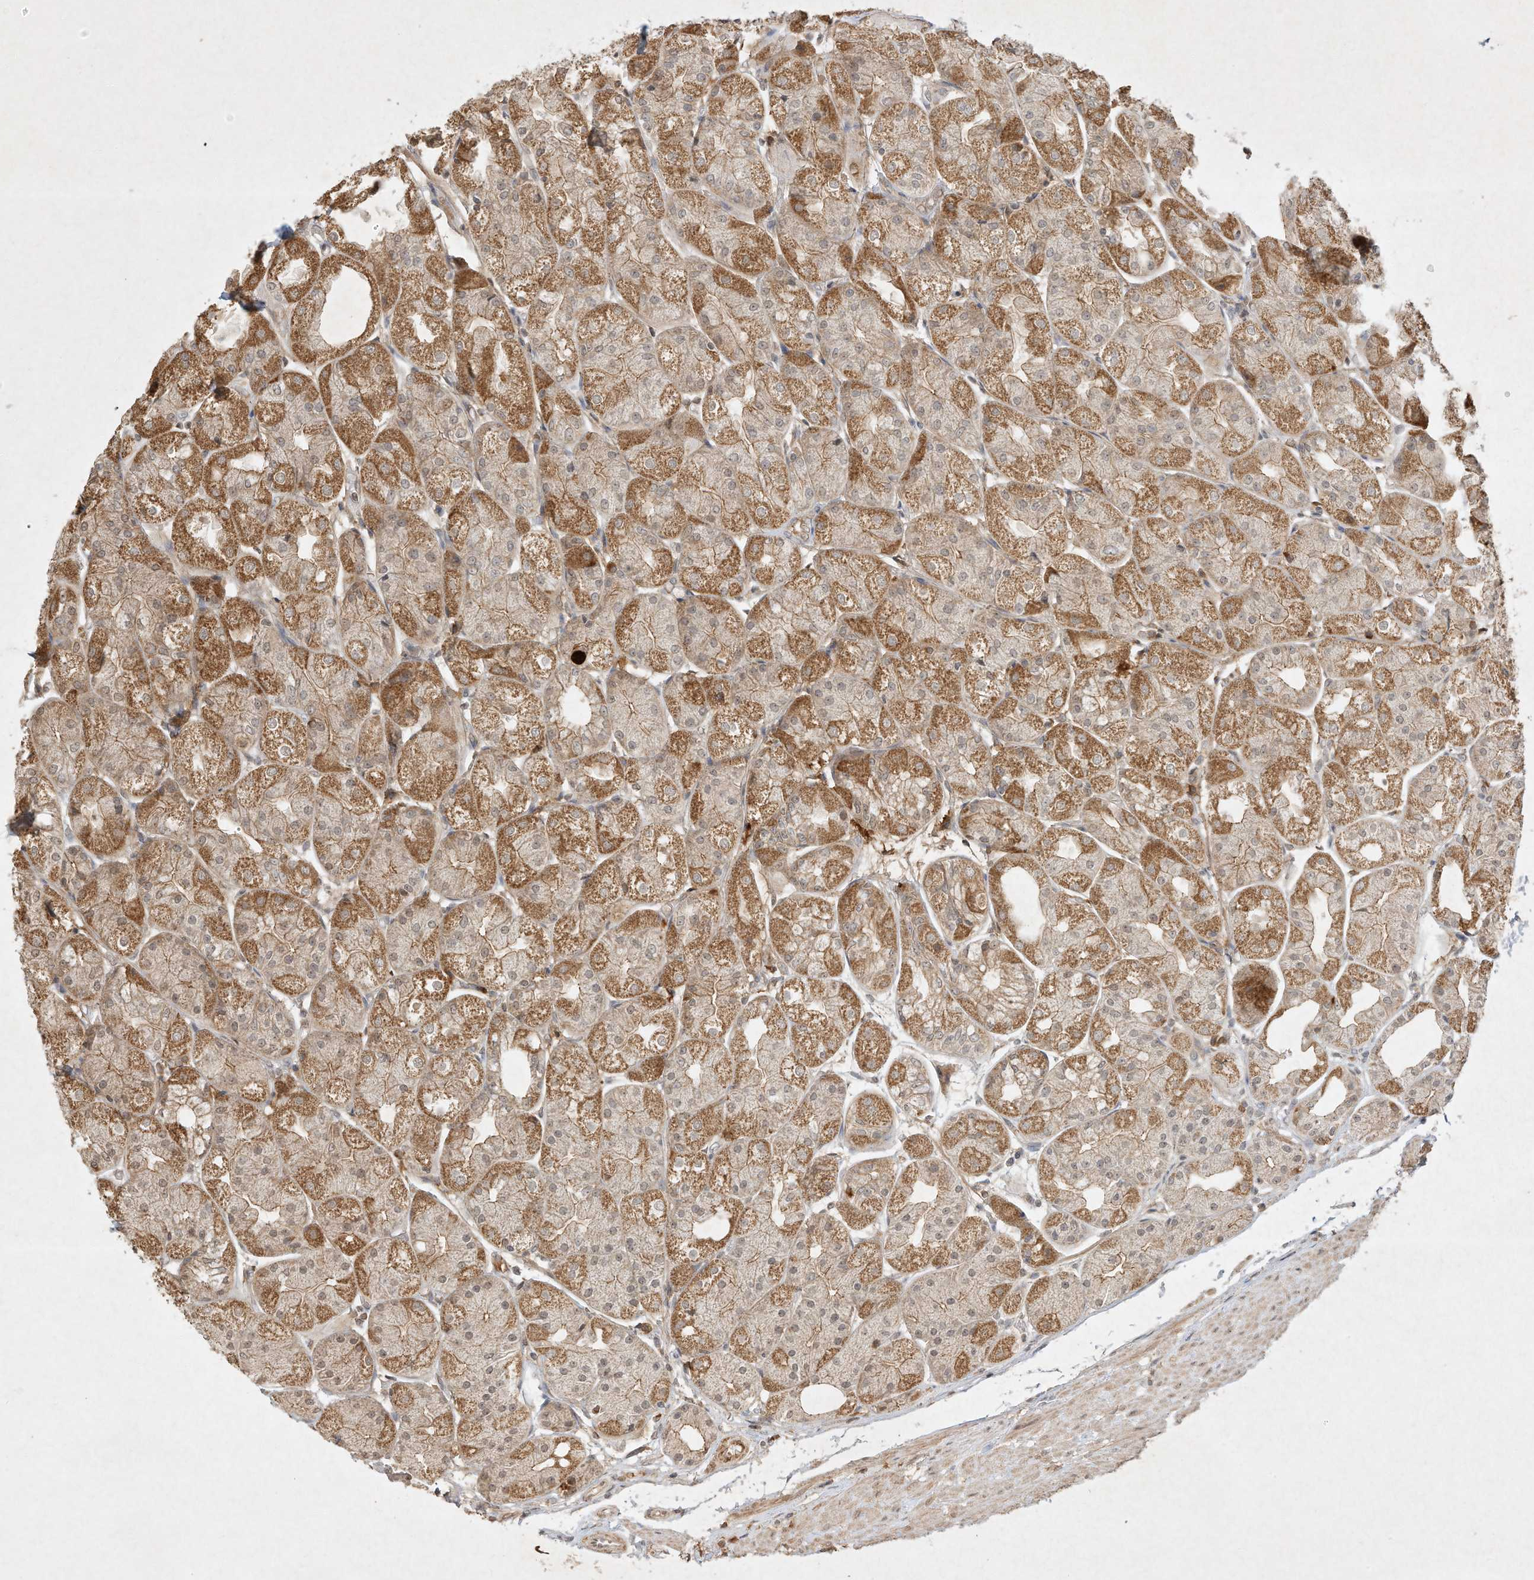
{"staining": {"intensity": "moderate", "quantity": ">75%", "location": "cytoplasmic/membranous"}, "tissue": "stomach", "cell_type": "Glandular cells", "image_type": "normal", "snomed": [{"axis": "morphology", "description": "Normal tissue, NOS"}, {"axis": "topography", "description": "Stomach, upper"}], "caption": "A brown stain labels moderate cytoplasmic/membranous expression of a protein in glandular cells of benign stomach.", "gene": "BTRC", "patient": {"sex": "male", "age": 72}}